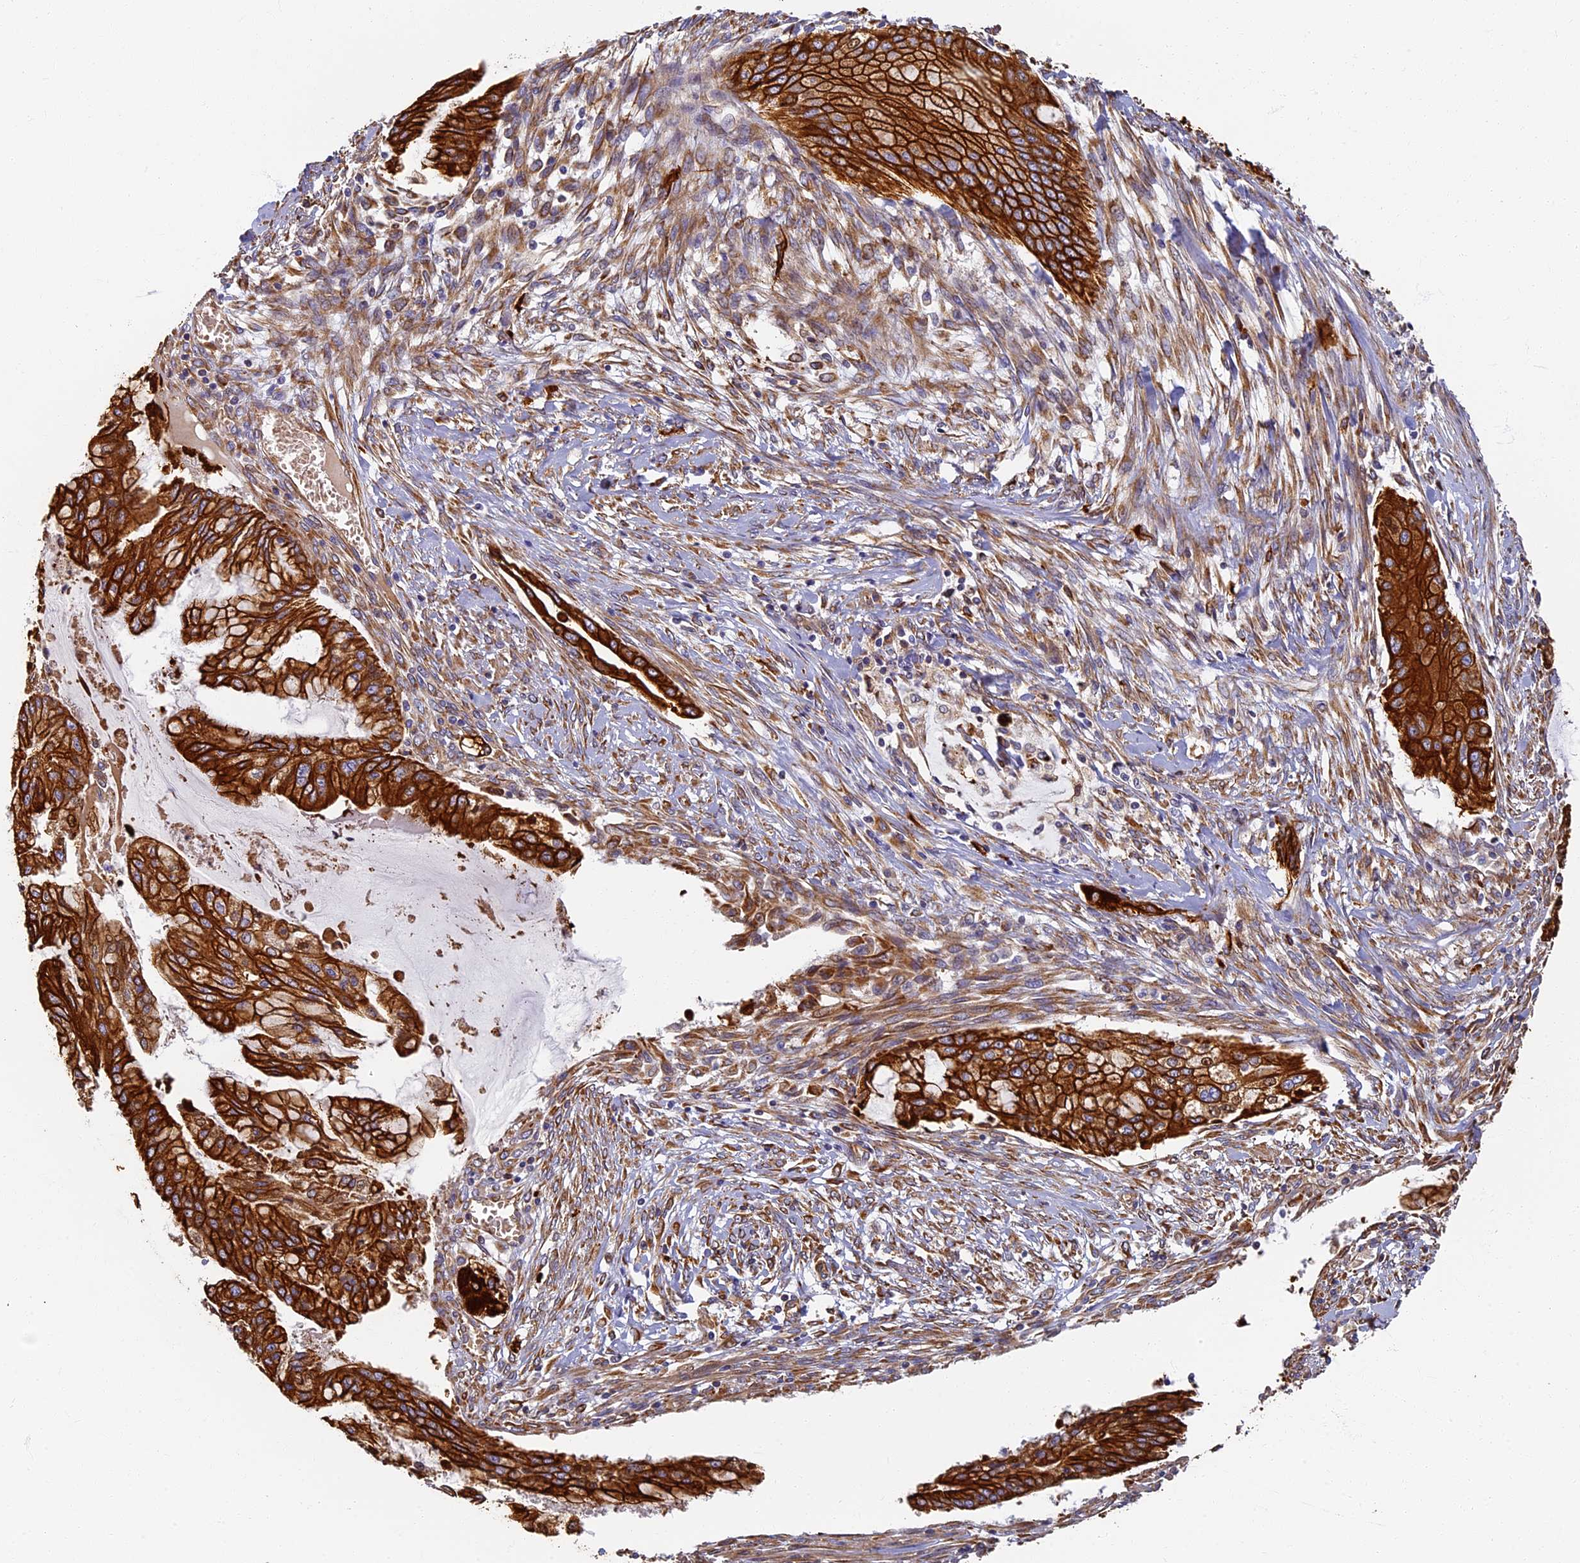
{"staining": {"intensity": "strong", "quantity": ">75%", "location": "cytoplasmic/membranous"}, "tissue": "pancreatic cancer", "cell_type": "Tumor cells", "image_type": "cancer", "snomed": [{"axis": "morphology", "description": "Adenocarcinoma, NOS"}, {"axis": "topography", "description": "Pancreas"}], "caption": "Protein staining of pancreatic cancer tissue shows strong cytoplasmic/membranous staining in approximately >75% of tumor cells.", "gene": "LRRC57", "patient": {"sex": "male", "age": 46}}